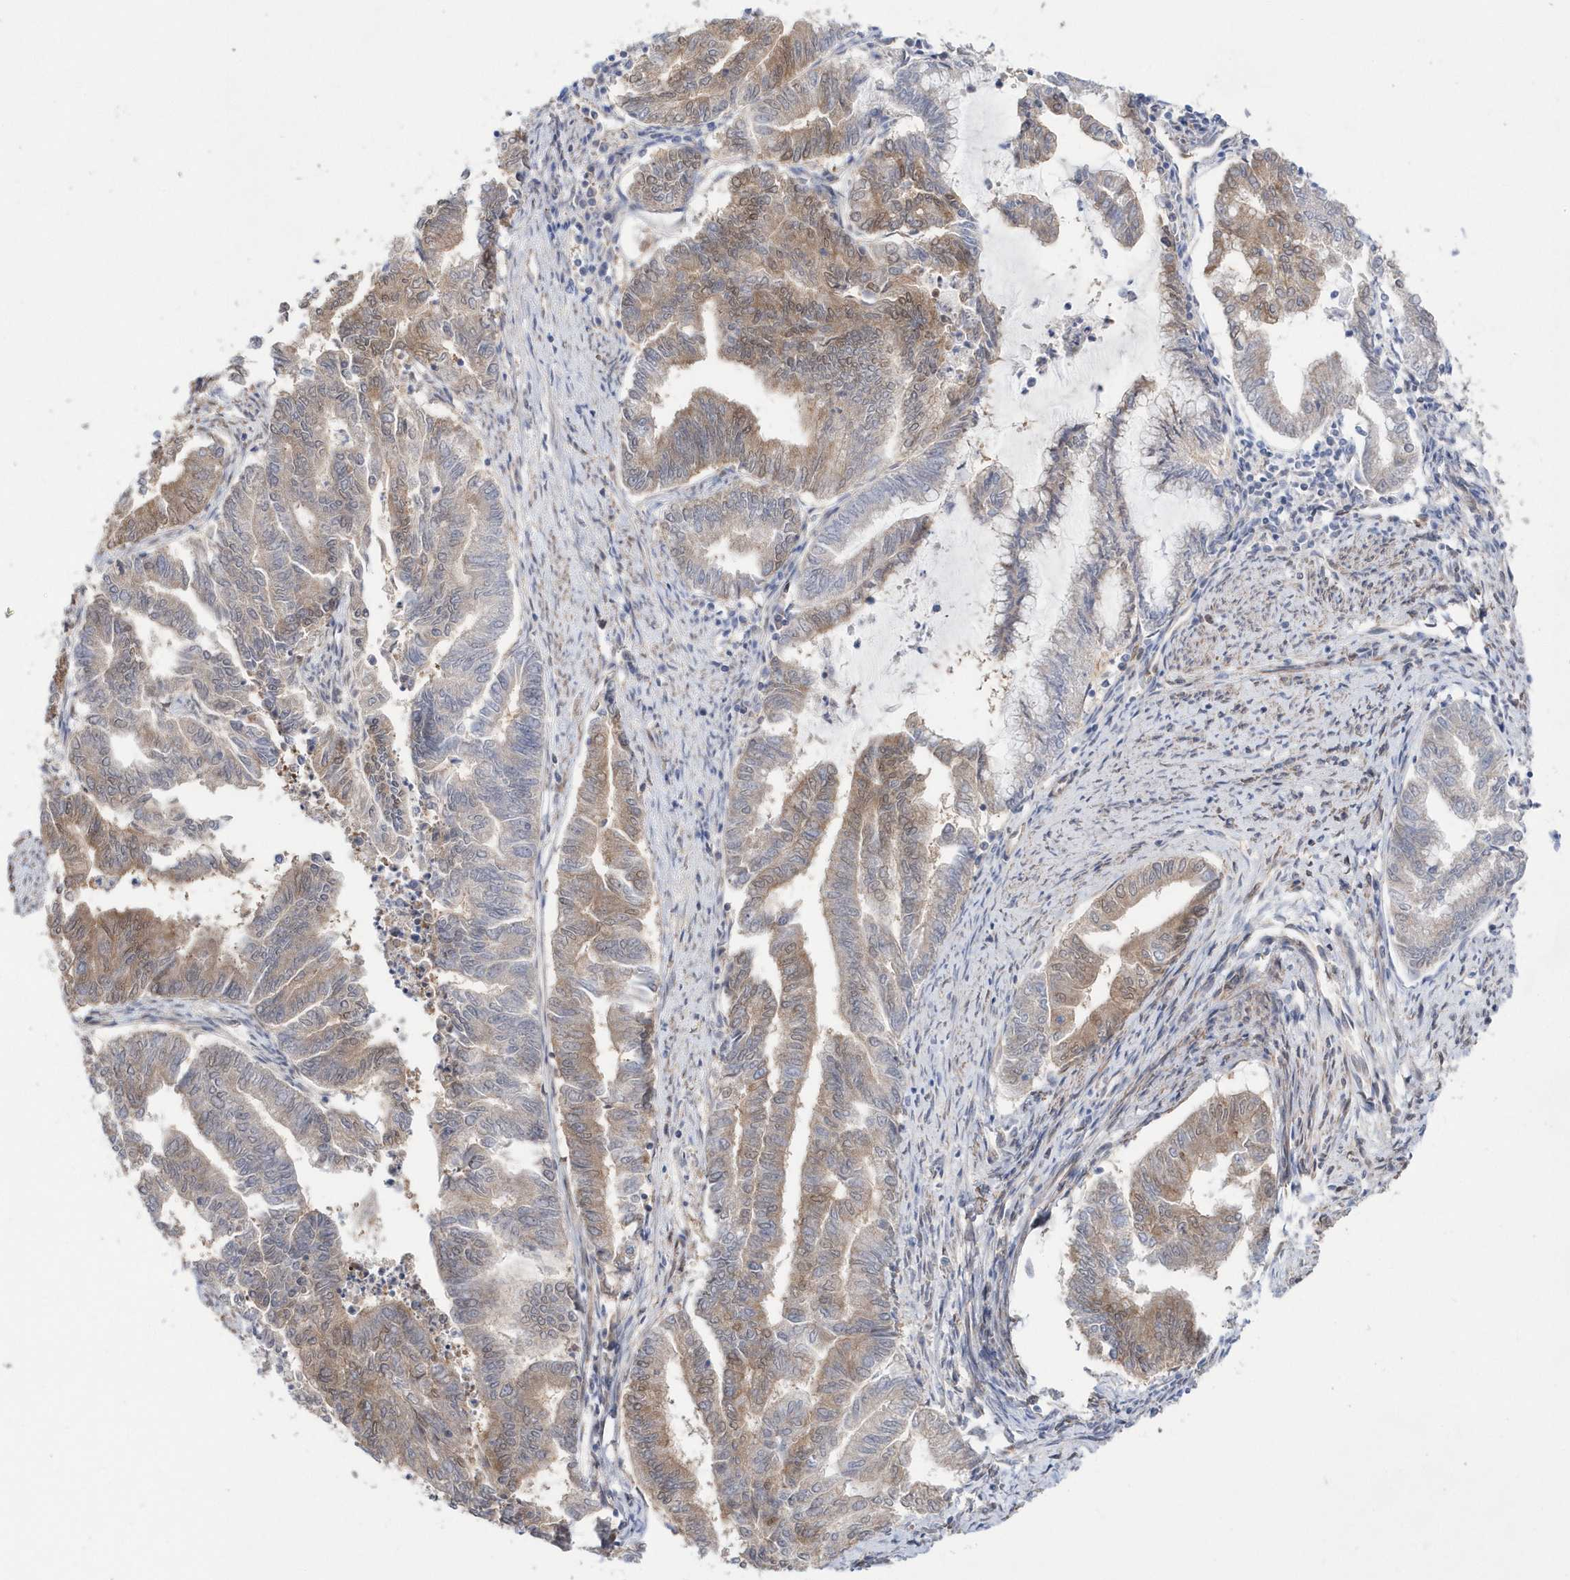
{"staining": {"intensity": "moderate", "quantity": "25%-75%", "location": "cytoplasmic/membranous,nuclear"}, "tissue": "endometrial cancer", "cell_type": "Tumor cells", "image_type": "cancer", "snomed": [{"axis": "morphology", "description": "Adenocarcinoma, NOS"}, {"axis": "topography", "description": "Endometrium"}], "caption": "Immunohistochemical staining of human endometrial cancer (adenocarcinoma) displays medium levels of moderate cytoplasmic/membranous and nuclear positivity in about 25%-75% of tumor cells. (DAB IHC, brown staining for protein, blue staining for nuclei).", "gene": "BDH2", "patient": {"sex": "female", "age": 79}}